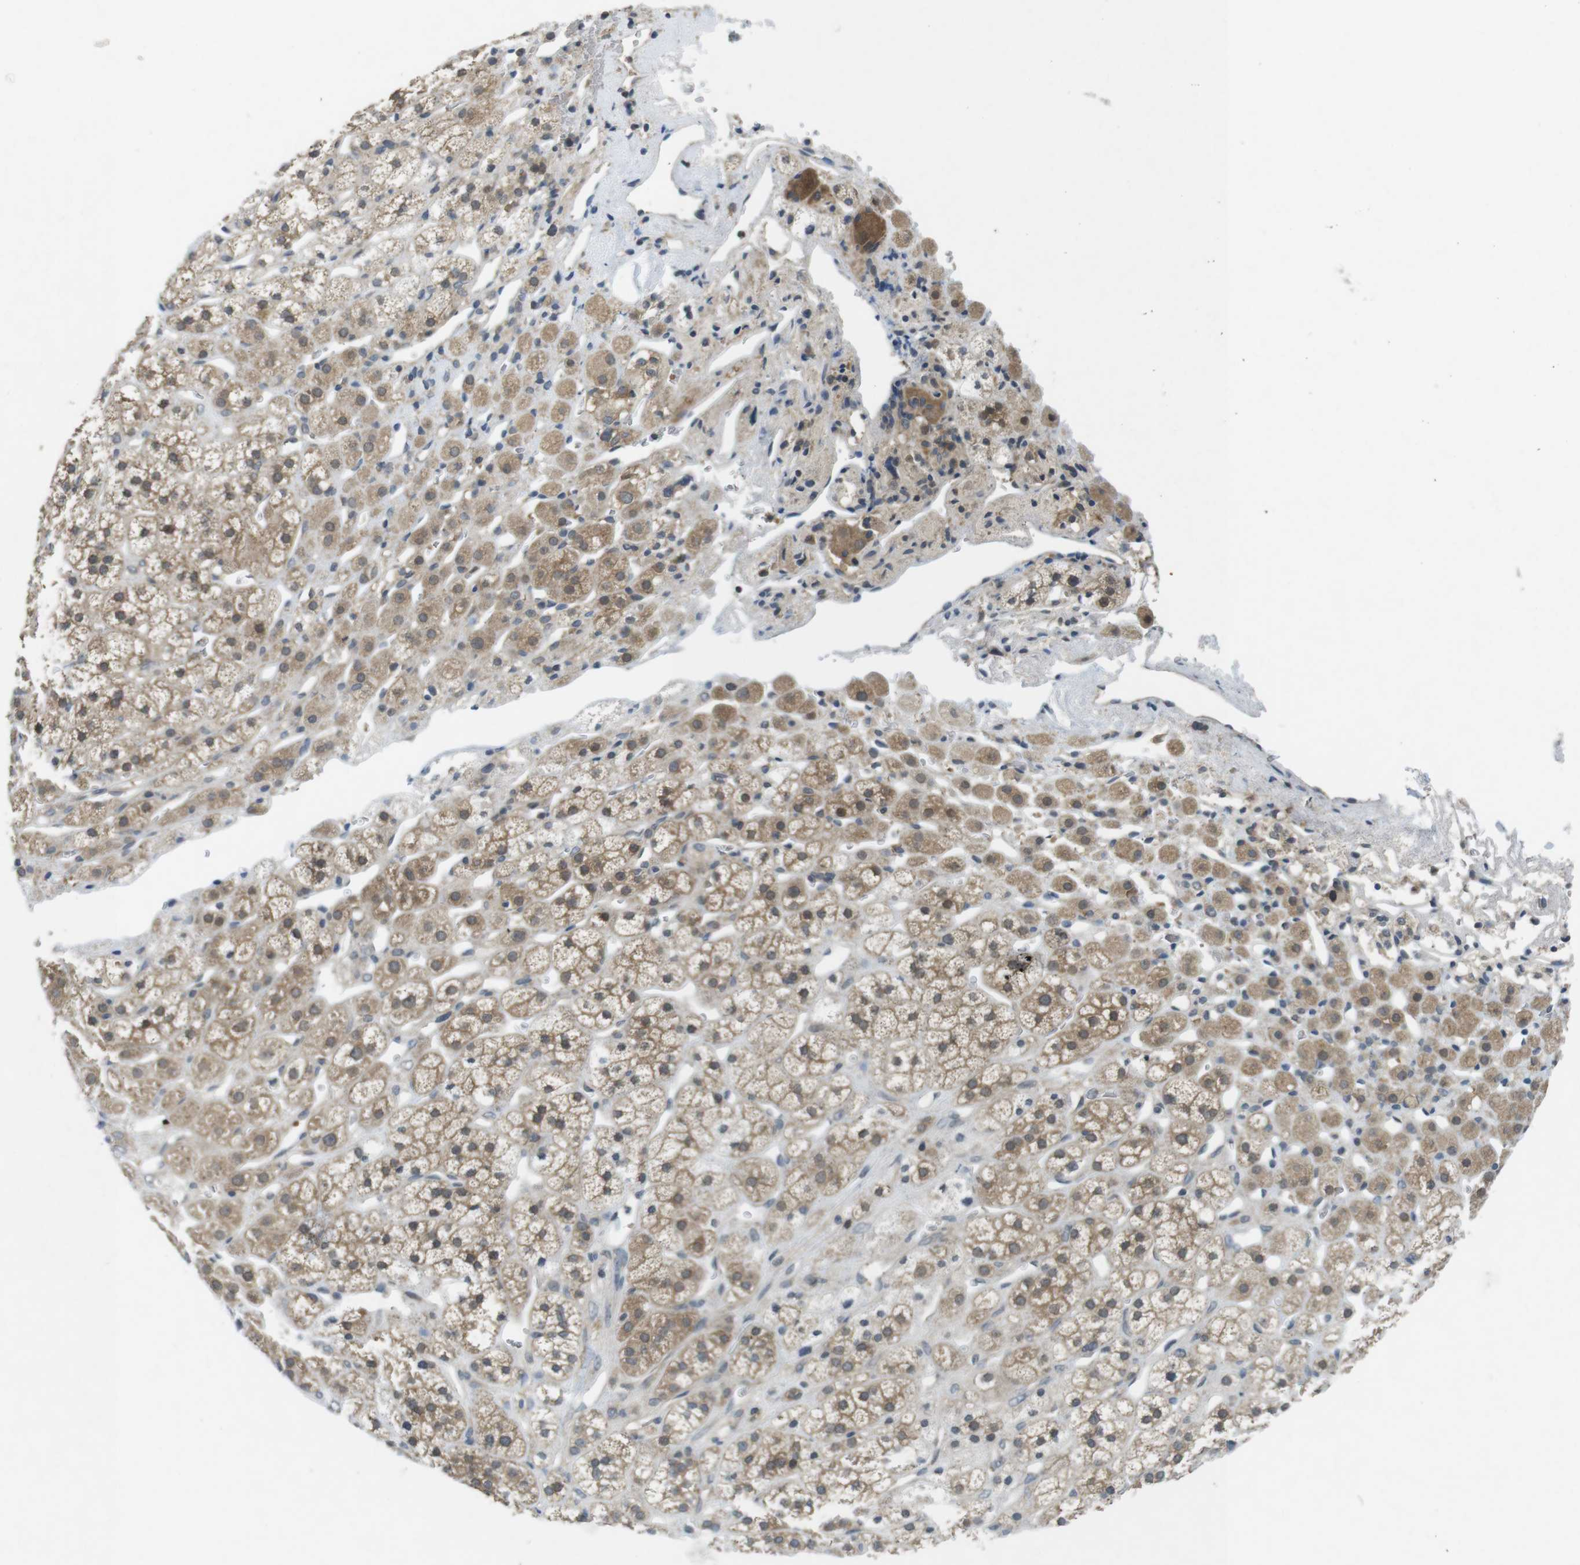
{"staining": {"intensity": "moderate", "quantity": ">75%", "location": "cytoplasmic/membranous"}, "tissue": "adrenal gland", "cell_type": "Glandular cells", "image_type": "normal", "snomed": [{"axis": "morphology", "description": "Normal tissue, NOS"}, {"axis": "topography", "description": "Adrenal gland"}], "caption": "Glandular cells show medium levels of moderate cytoplasmic/membranous staining in about >75% of cells in benign human adrenal gland. Immunohistochemistry stains the protein in brown and the nuclei are stained blue.", "gene": "SUGT1", "patient": {"sex": "male", "age": 56}}